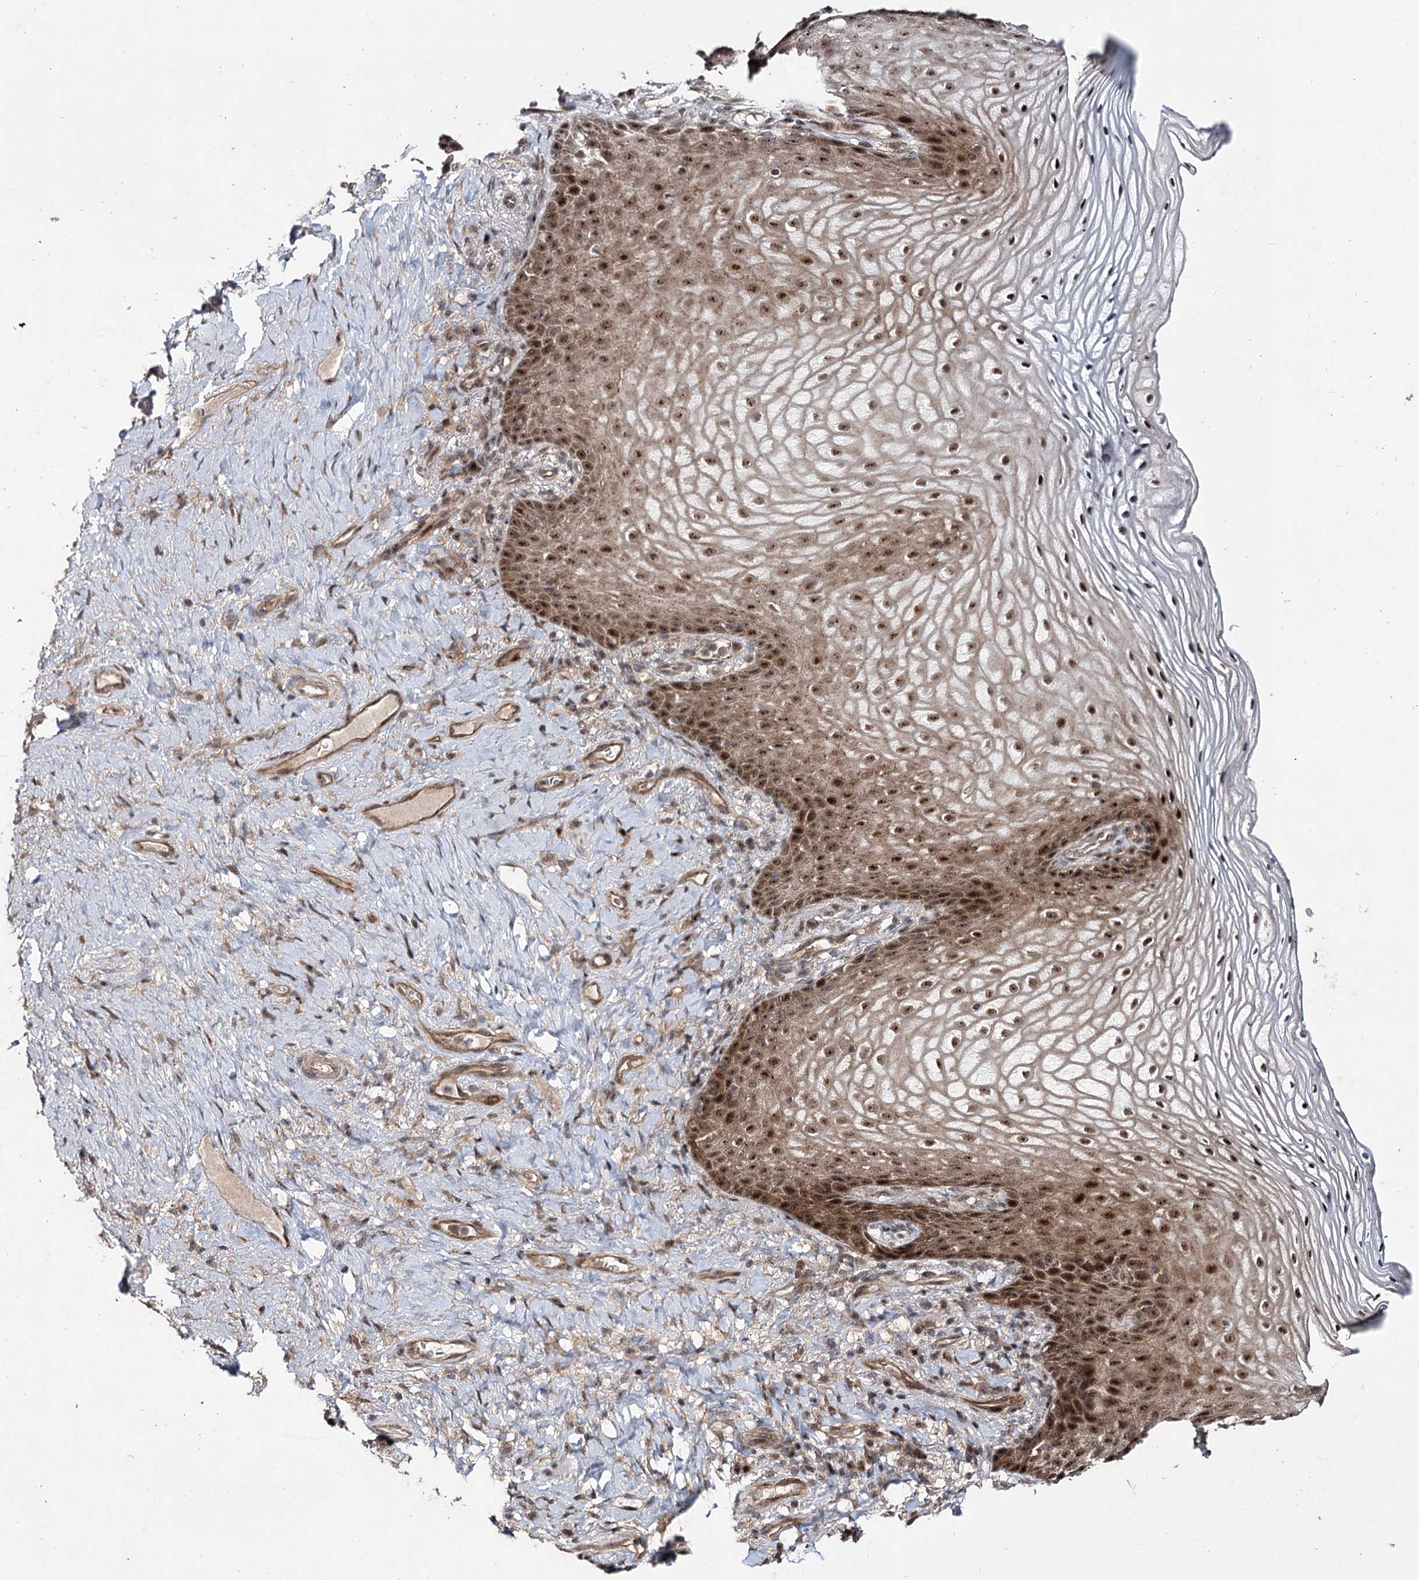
{"staining": {"intensity": "strong", "quantity": ">75%", "location": "cytoplasmic/membranous,nuclear"}, "tissue": "vagina", "cell_type": "Squamous epithelial cells", "image_type": "normal", "snomed": [{"axis": "morphology", "description": "Normal tissue, NOS"}, {"axis": "topography", "description": "Vagina"}], "caption": "Strong cytoplasmic/membranous,nuclear protein expression is seen in about >75% of squamous epithelial cells in vagina.", "gene": "MKNK2", "patient": {"sex": "female", "age": 60}}